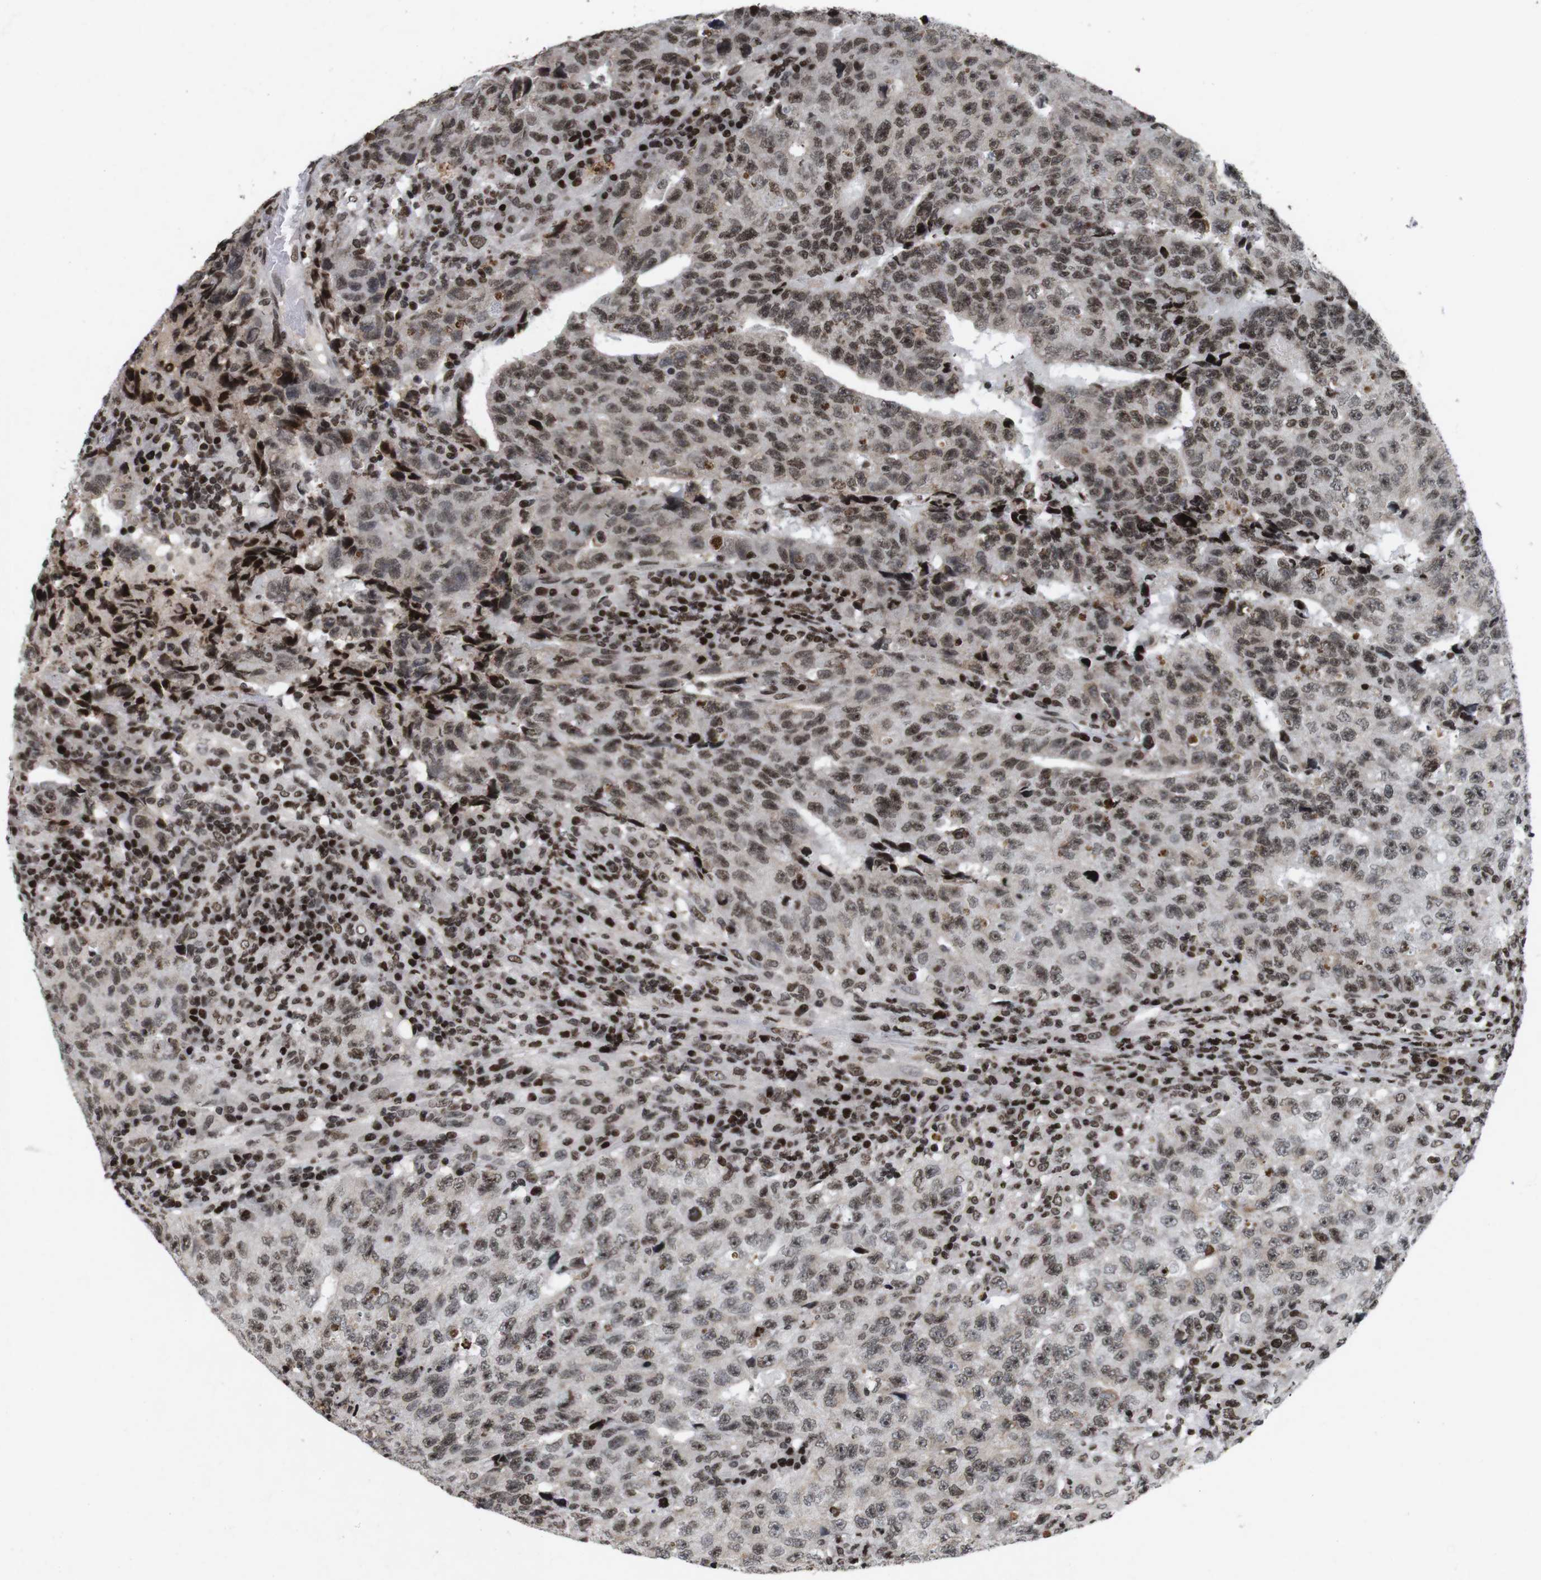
{"staining": {"intensity": "moderate", "quantity": ">75%", "location": "nuclear"}, "tissue": "testis cancer", "cell_type": "Tumor cells", "image_type": "cancer", "snomed": [{"axis": "morphology", "description": "Necrosis, NOS"}, {"axis": "morphology", "description": "Carcinoma, Embryonal, NOS"}, {"axis": "topography", "description": "Testis"}], "caption": "Protein staining demonstrates moderate nuclear expression in about >75% of tumor cells in testis cancer.", "gene": "MAGEH1", "patient": {"sex": "male", "age": 19}}